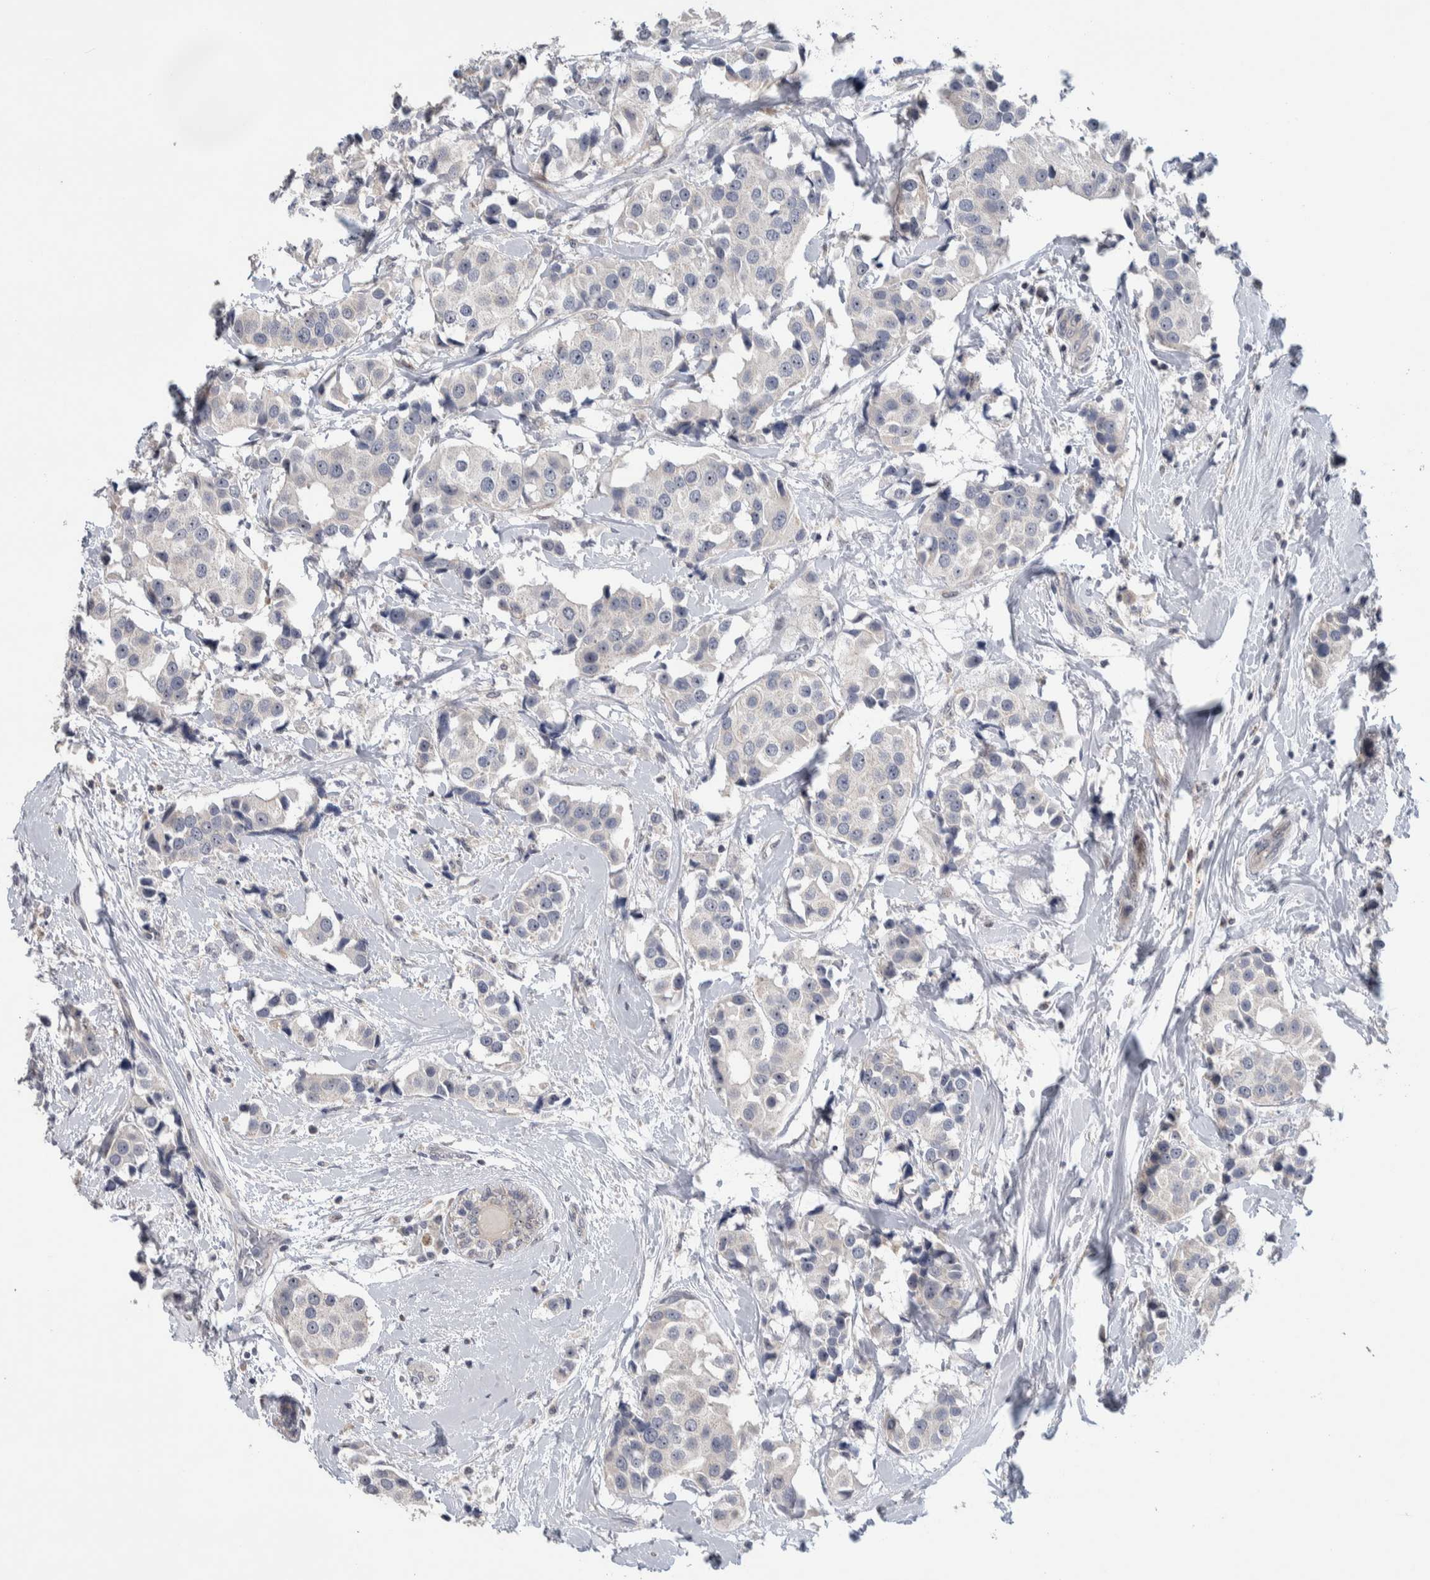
{"staining": {"intensity": "negative", "quantity": "none", "location": "none"}, "tissue": "breast cancer", "cell_type": "Tumor cells", "image_type": "cancer", "snomed": [{"axis": "morphology", "description": "Normal tissue, NOS"}, {"axis": "morphology", "description": "Duct carcinoma"}, {"axis": "topography", "description": "Breast"}], "caption": "The IHC micrograph has no significant positivity in tumor cells of breast cancer tissue.", "gene": "PRRG4", "patient": {"sex": "female", "age": 39}}